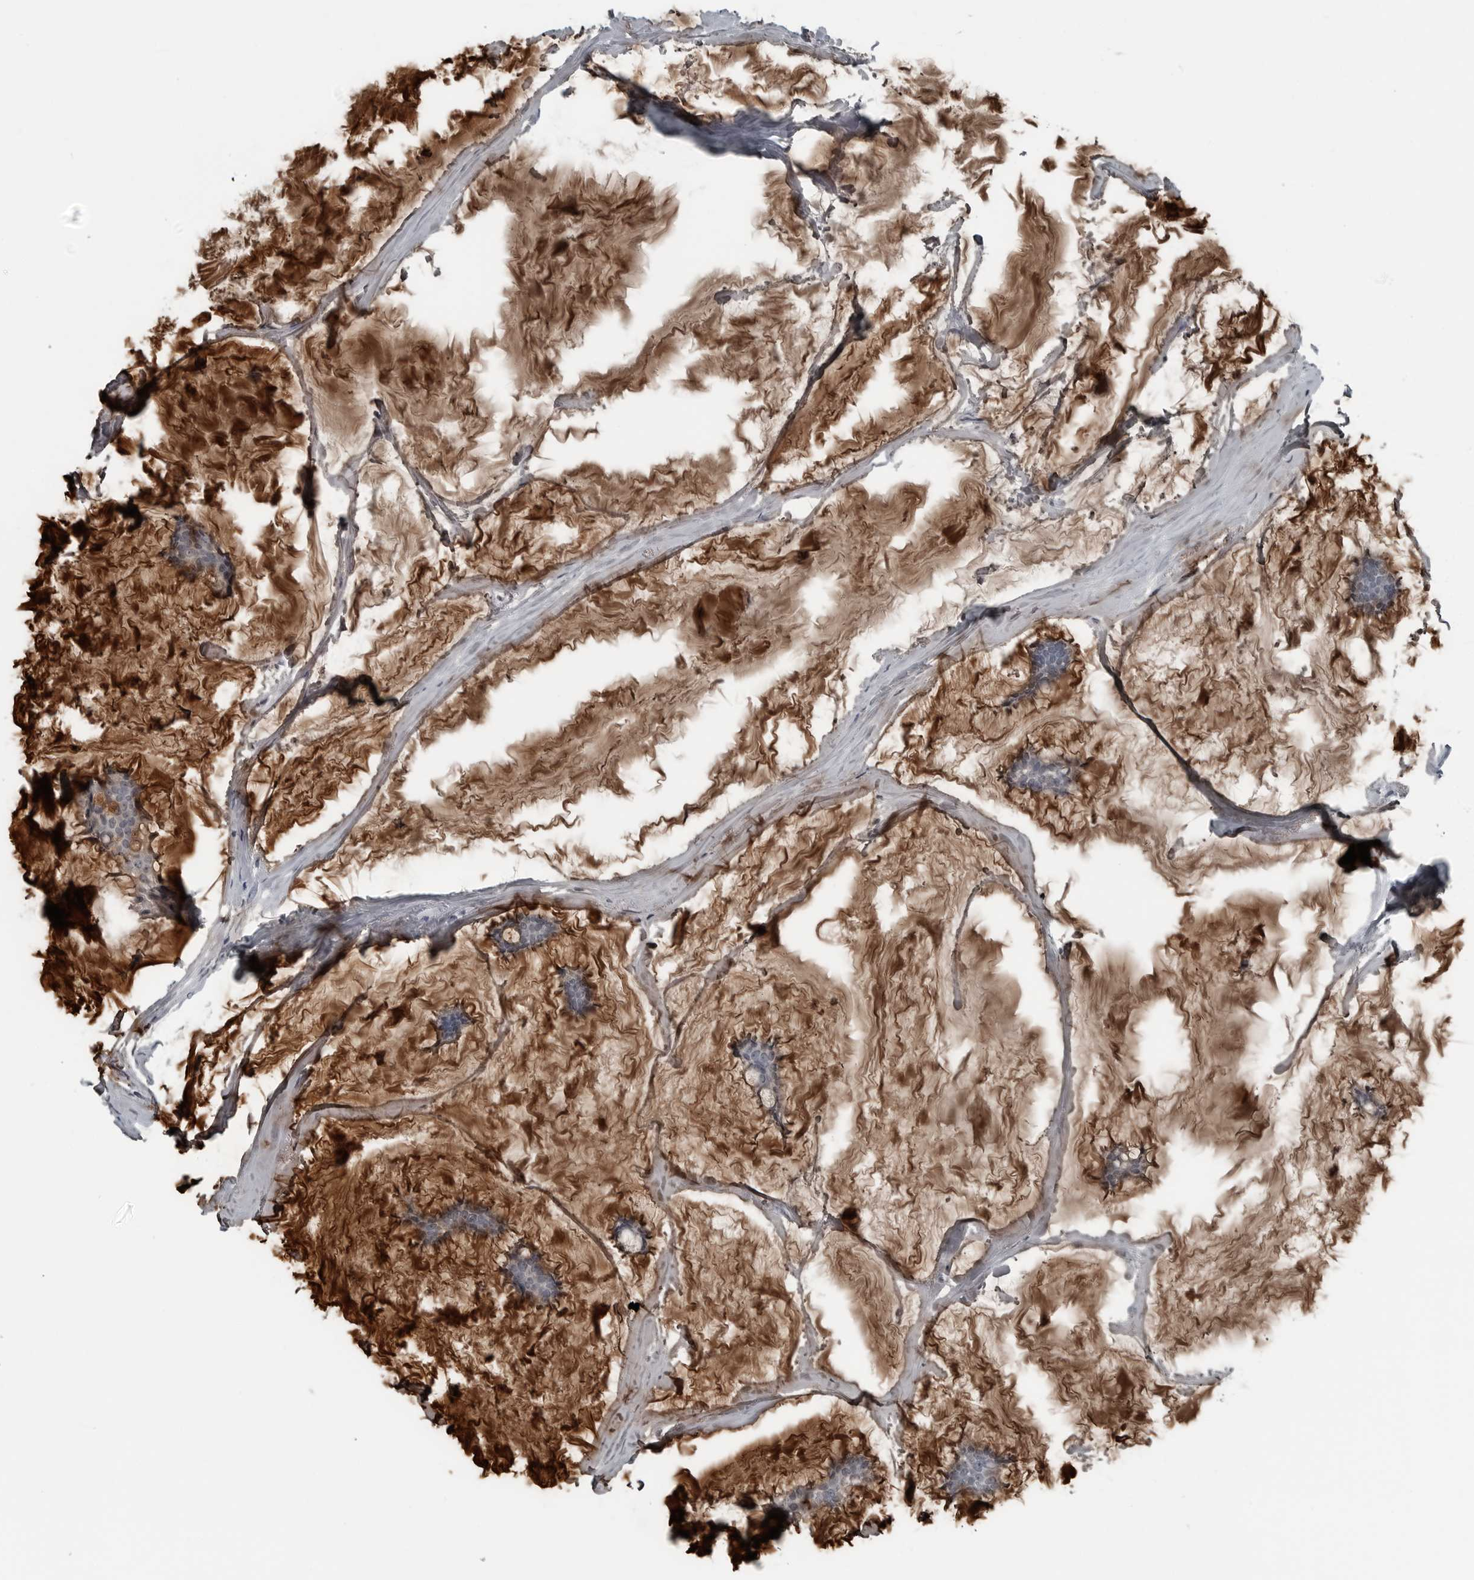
{"staining": {"intensity": "negative", "quantity": "none", "location": "none"}, "tissue": "breast cancer", "cell_type": "Tumor cells", "image_type": "cancer", "snomed": [{"axis": "morphology", "description": "Duct carcinoma"}, {"axis": "topography", "description": "Breast"}], "caption": "This micrograph is of breast cancer (intraductal carcinoma) stained with immunohistochemistry (IHC) to label a protein in brown with the nuclei are counter-stained blue. There is no staining in tumor cells.", "gene": "GAK", "patient": {"sex": "female", "age": 93}}